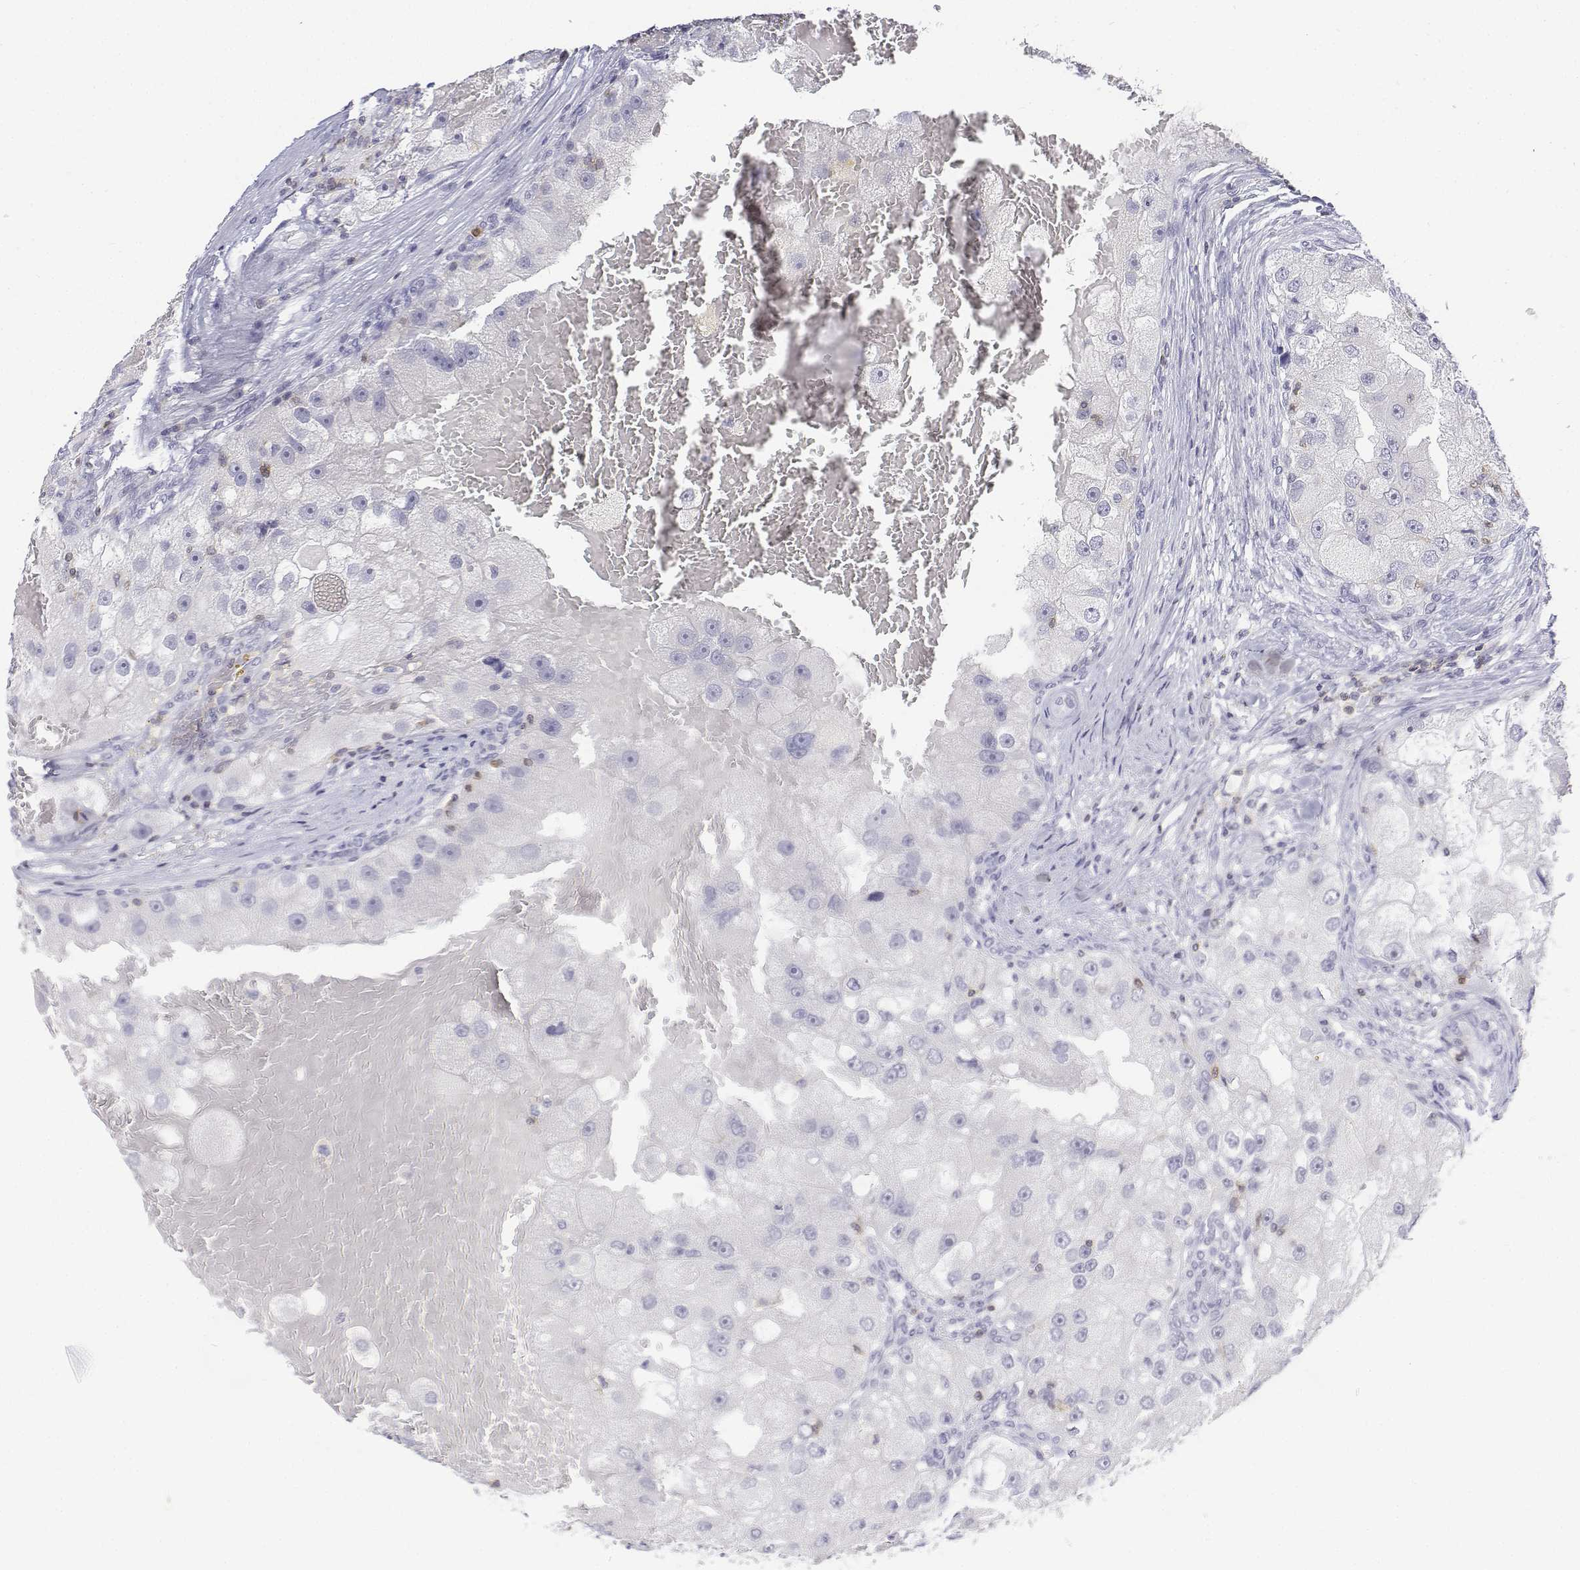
{"staining": {"intensity": "negative", "quantity": "none", "location": "none"}, "tissue": "renal cancer", "cell_type": "Tumor cells", "image_type": "cancer", "snomed": [{"axis": "morphology", "description": "Adenocarcinoma, NOS"}, {"axis": "topography", "description": "Kidney"}], "caption": "A high-resolution photomicrograph shows immunohistochemistry staining of renal adenocarcinoma, which reveals no significant expression in tumor cells. Nuclei are stained in blue.", "gene": "CD3E", "patient": {"sex": "male", "age": 63}}